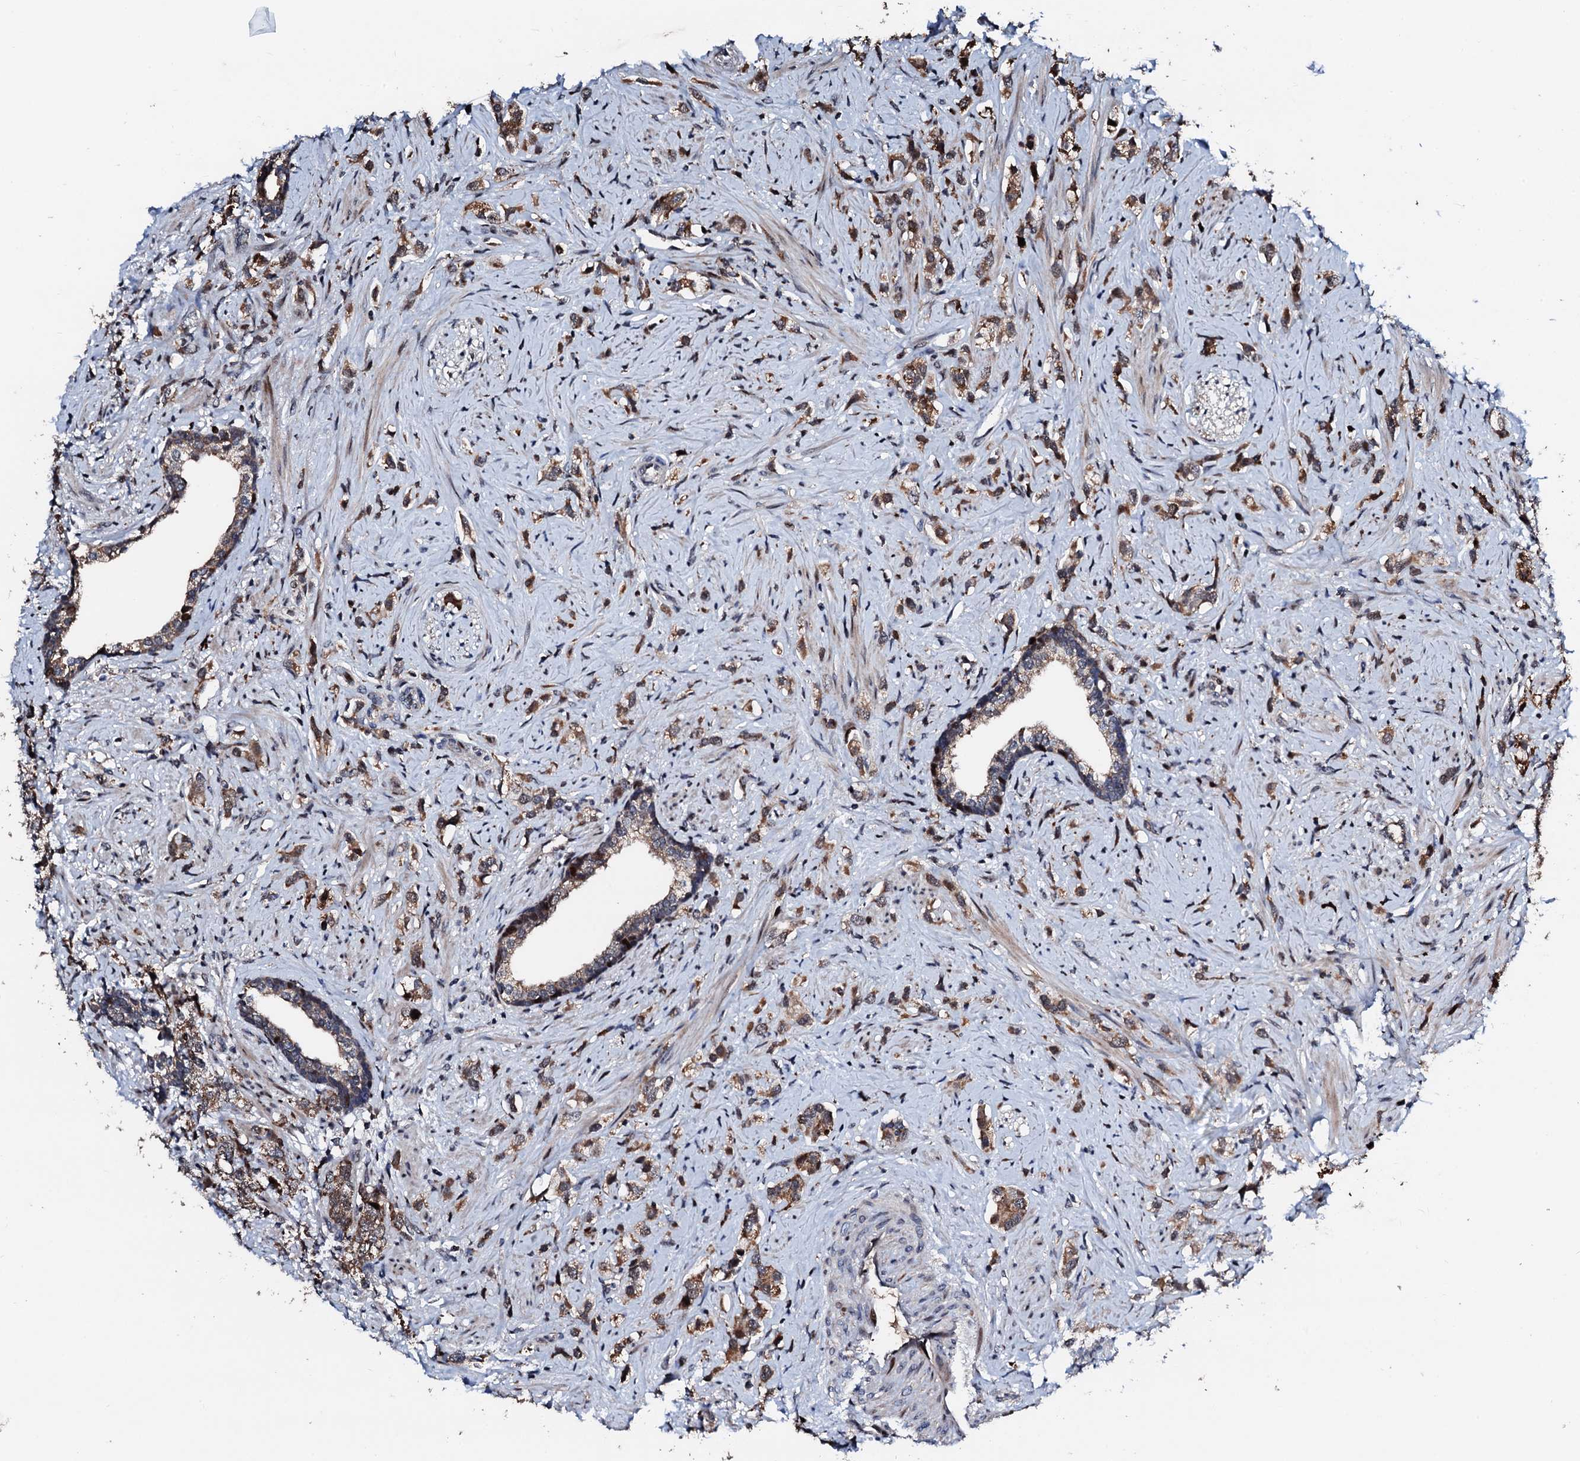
{"staining": {"intensity": "moderate", "quantity": ">75%", "location": "cytoplasmic/membranous"}, "tissue": "prostate cancer", "cell_type": "Tumor cells", "image_type": "cancer", "snomed": [{"axis": "morphology", "description": "Adenocarcinoma, High grade"}, {"axis": "topography", "description": "Prostate"}], "caption": "A histopathology image of human prostate high-grade adenocarcinoma stained for a protein demonstrates moderate cytoplasmic/membranous brown staining in tumor cells. (DAB IHC with brightfield microscopy, high magnification).", "gene": "KIF18A", "patient": {"sex": "male", "age": 63}}